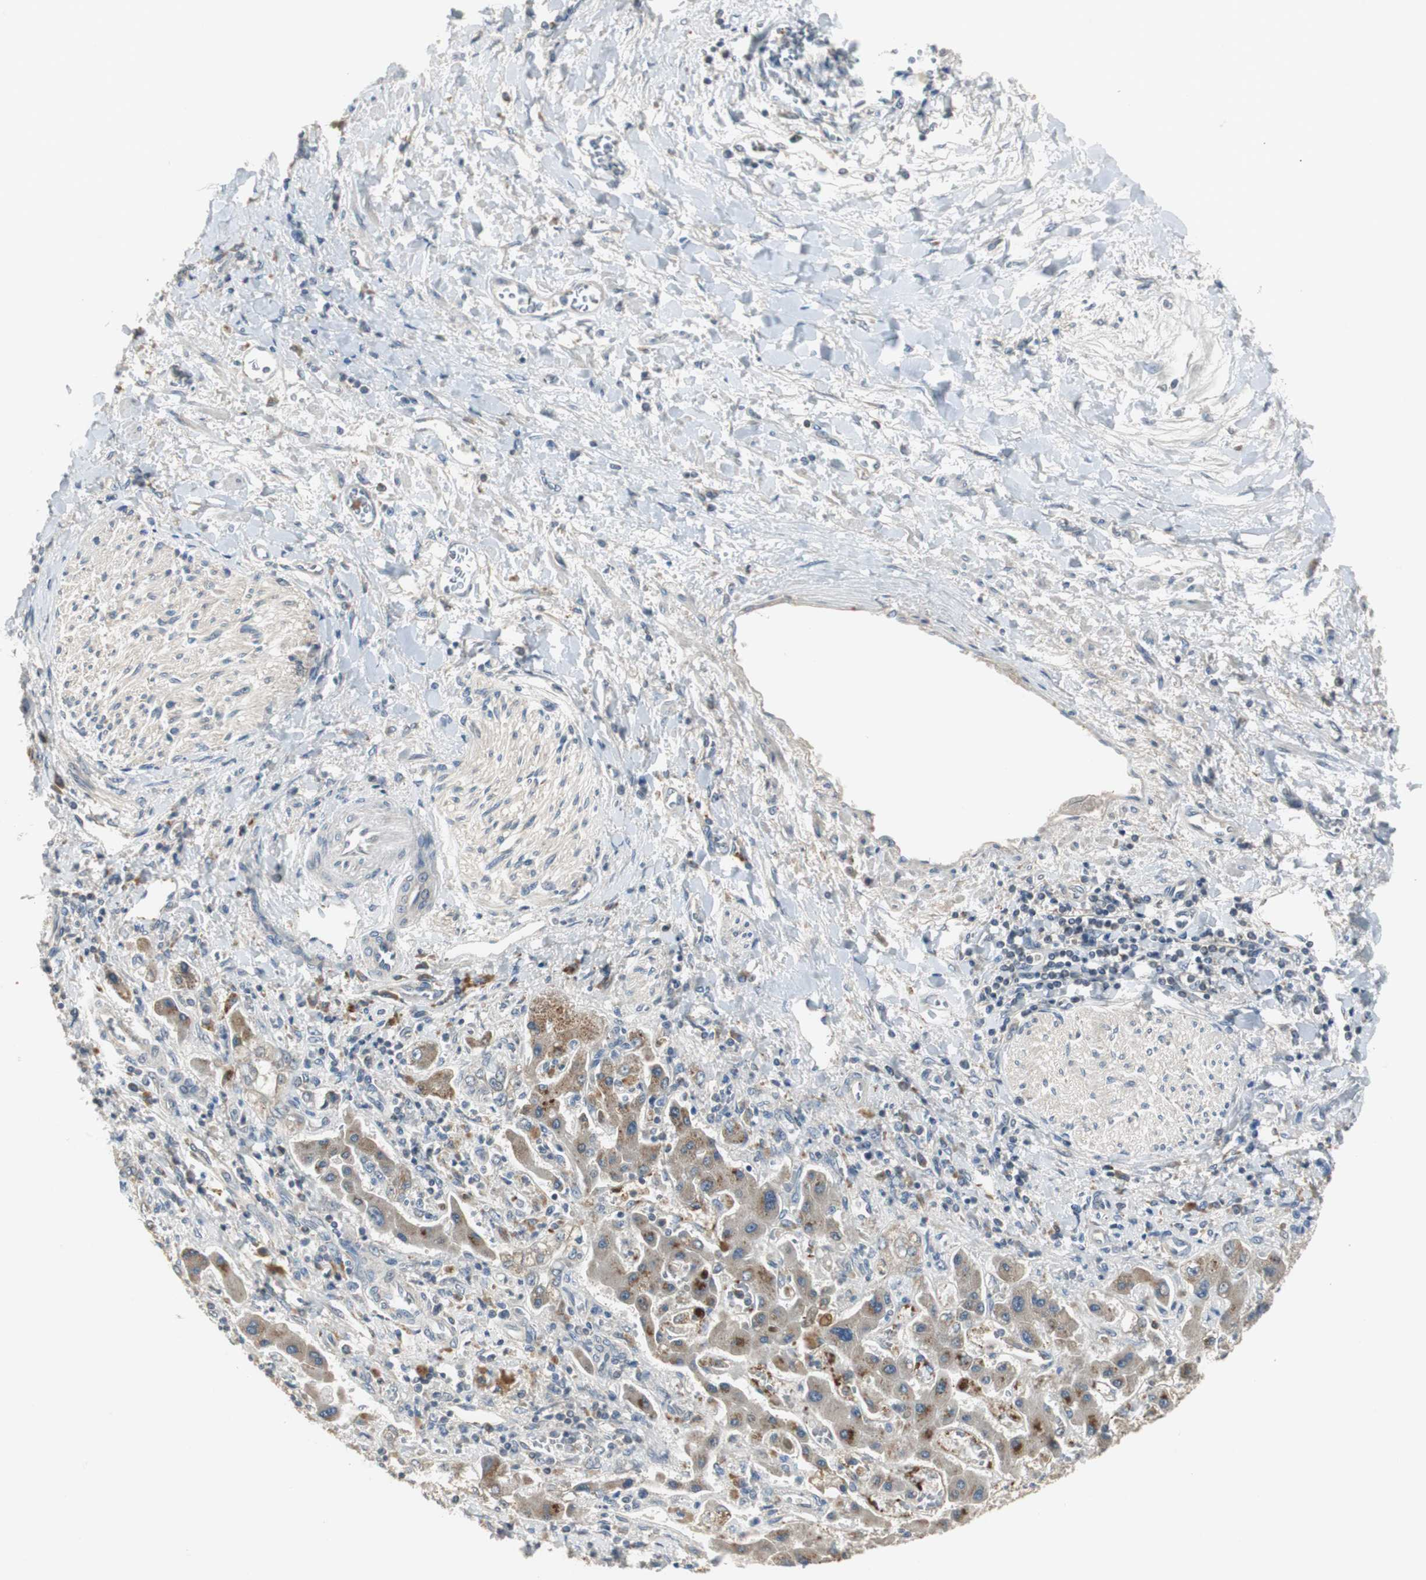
{"staining": {"intensity": "moderate", "quantity": ">75%", "location": "cytoplasmic/membranous"}, "tissue": "liver cancer", "cell_type": "Tumor cells", "image_type": "cancer", "snomed": [{"axis": "morphology", "description": "Cholangiocarcinoma"}, {"axis": "topography", "description": "Liver"}], "caption": "Immunohistochemical staining of cholangiocarcinoma (liver) reveals moderate cytoplasmic/membranous protein staining in about >75% of tumor cells.", "gene": "MYT1", "patient": {"sex": "male", "age": 50}}